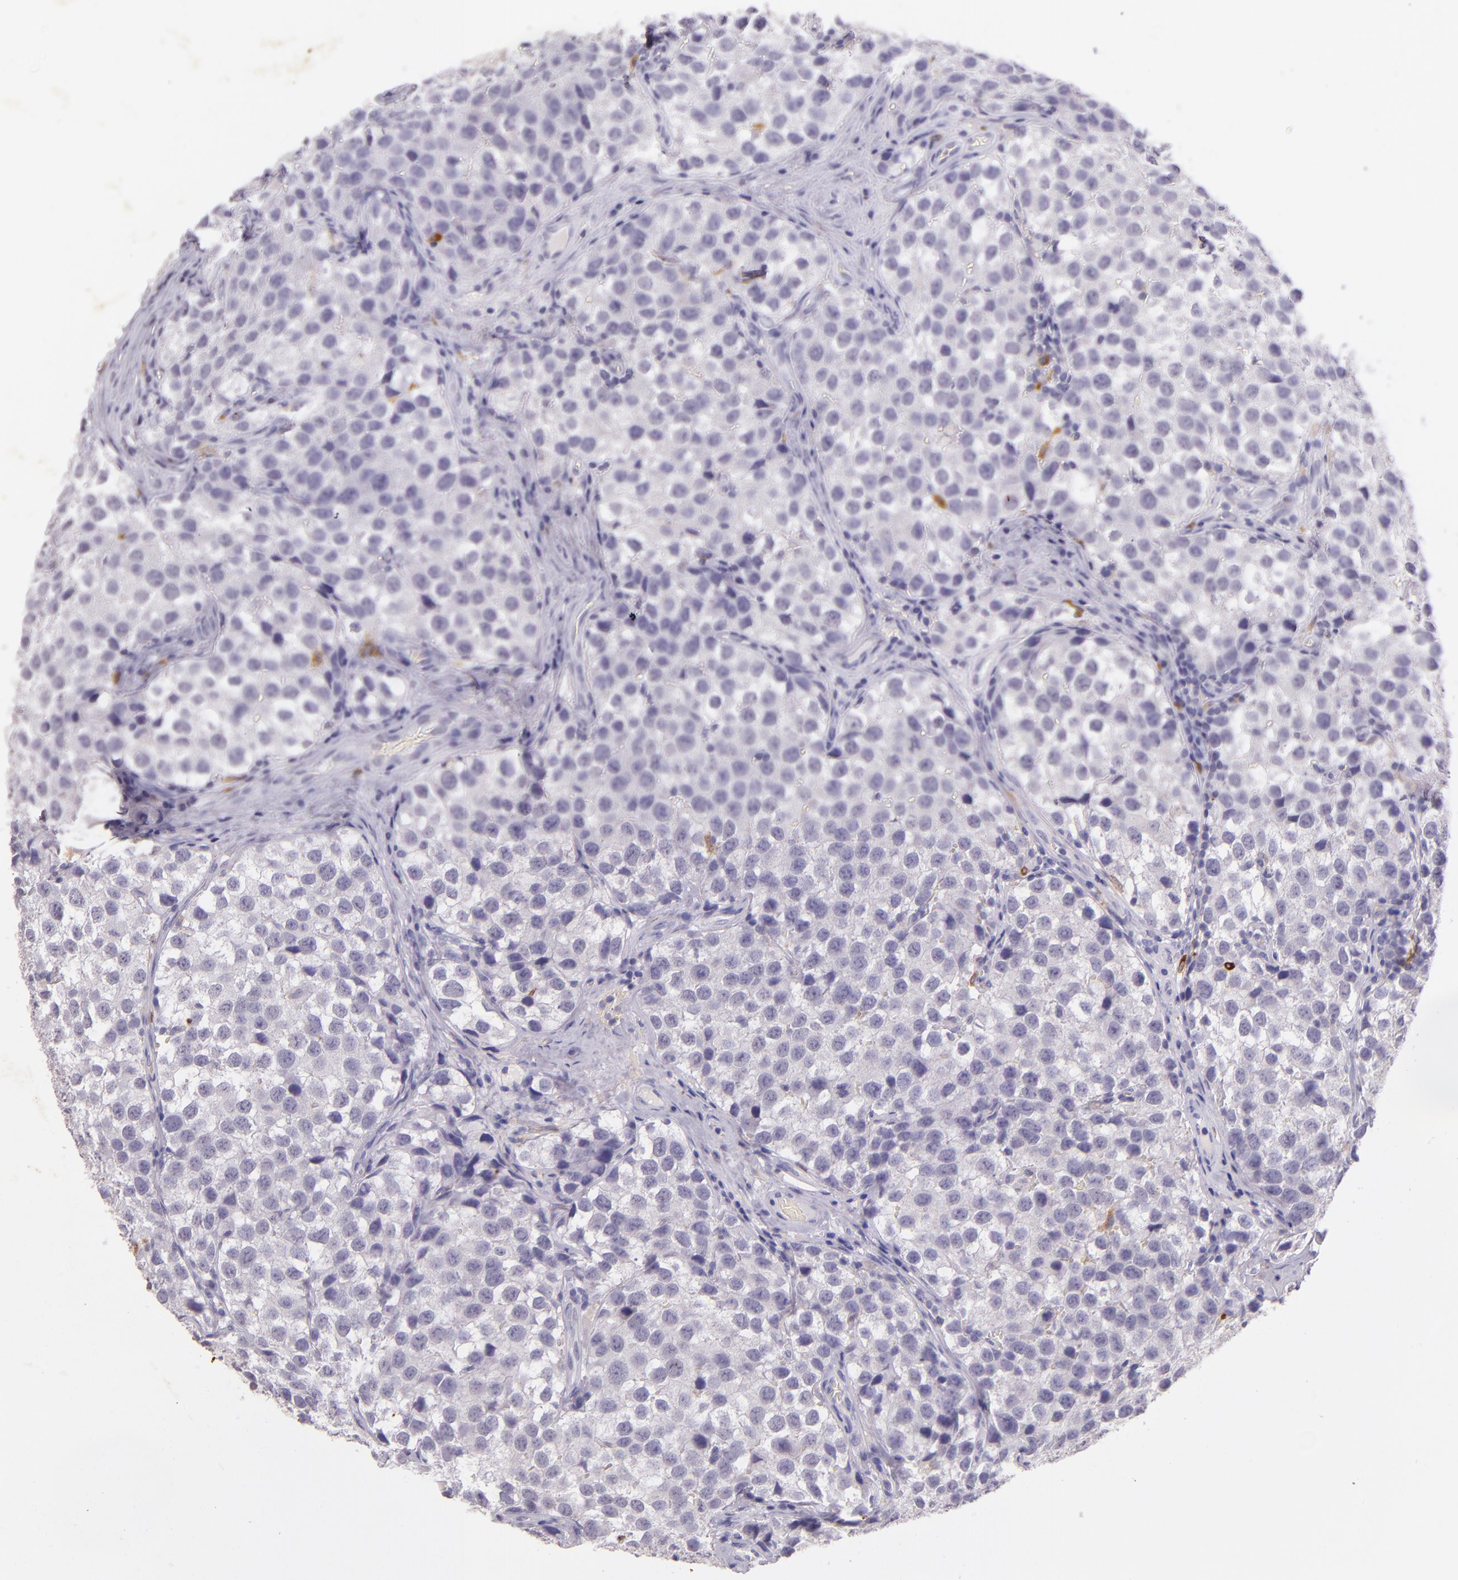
{"staining": {"intensity": "strong", "quantity": "<25%", "location": "cytoplasmic/membranous"}, "tissue": "testis cancer", "cell_type": "Tumor cells", "image_type": "cancer", "snomed": [{"axis": "morphology", "description": "Seminoma, NOS"}, {"axis": "topography", "description": "Testis"}], "caption": "Testis seminoma stained with a brown dye reveals strong cytoplasmic/membranous positive positivity in approximately <25% of tumor cells.", "gene": "RTN1", "patient": {"sex": "male", "age": 39}}